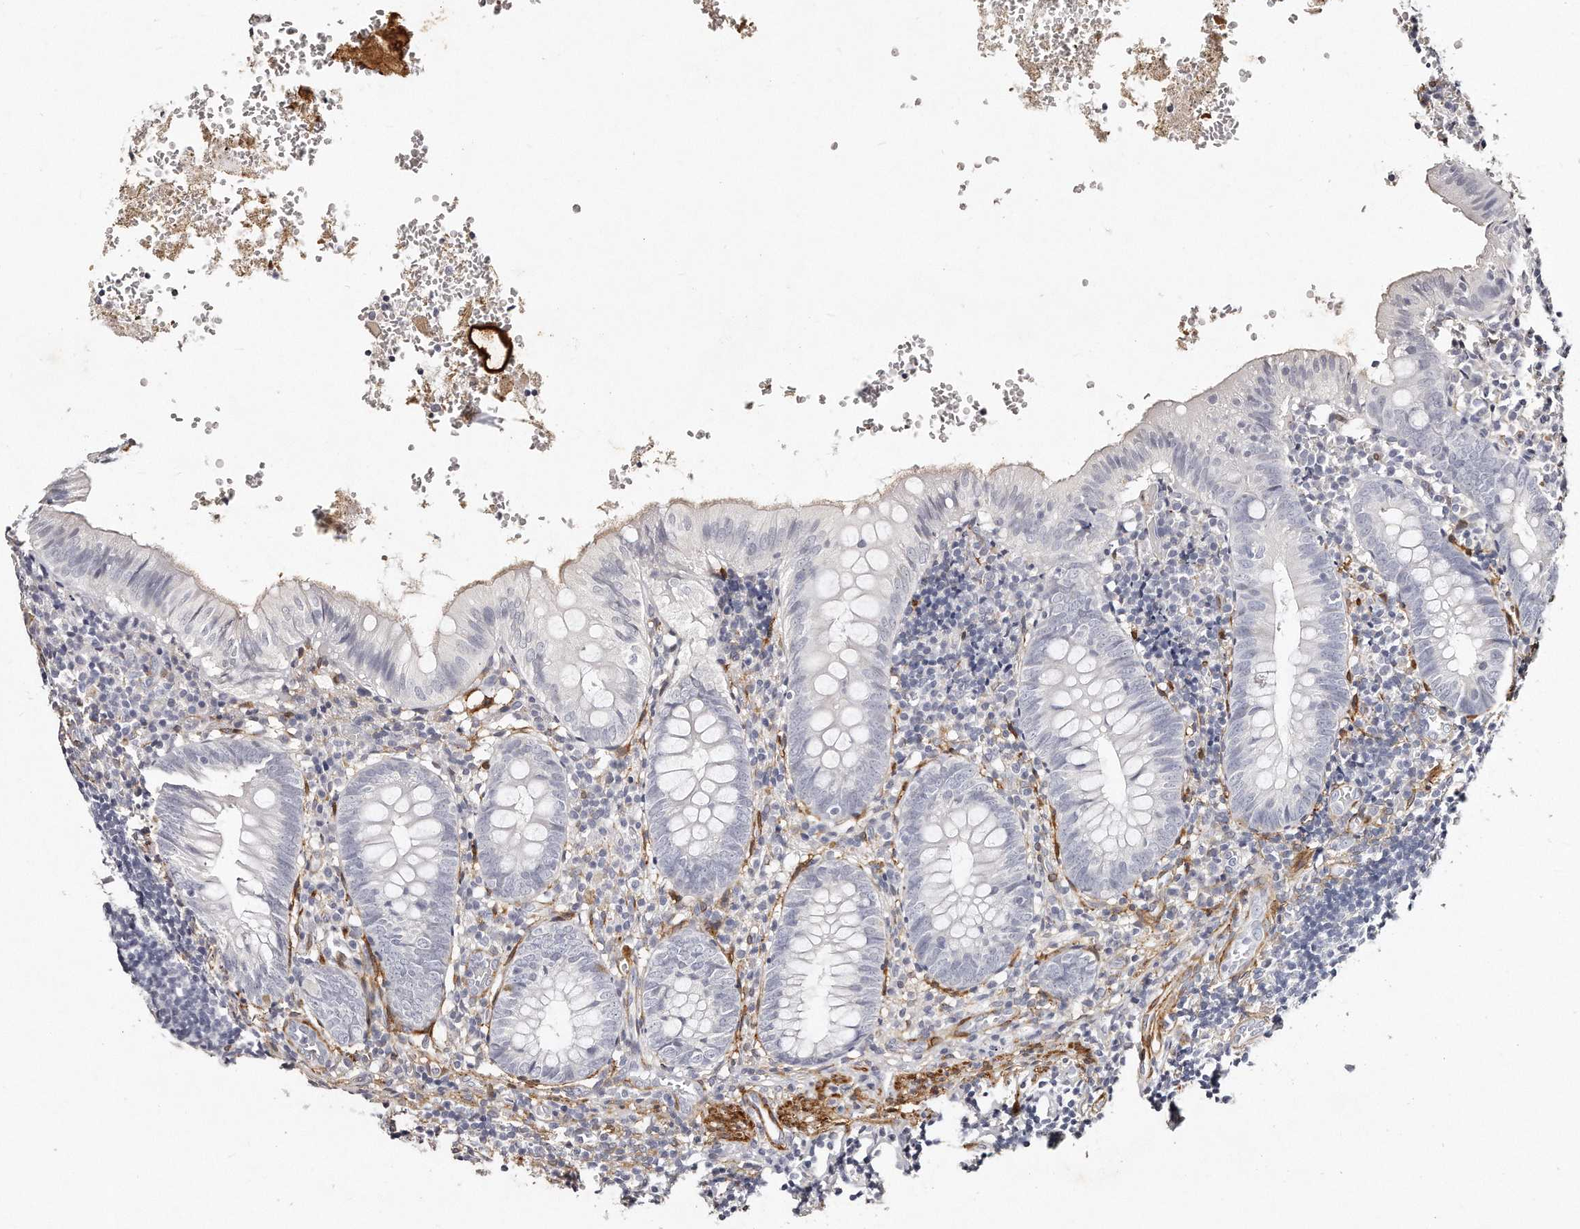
{"staining": {"intensity": "negative", "quantity": "none", "location": "none"}, "tissue": "appendix", "cell_type": "Glandular cells", "image_type": "normal", "snomed": [{"axis": "morphology", "description": "Normal tissue, NOS"}, {"axis": "topography", "description": "Appendix"}], "caption": "Immunohistochemistry micrograph of normal appendix: human appendix stained with DAB (3,3'-diaminobenzidine) exhibits no significant protein positivity in glandular cells.", "gene": "LMOD1", "patient": {"sex": "male", "age": 8}}